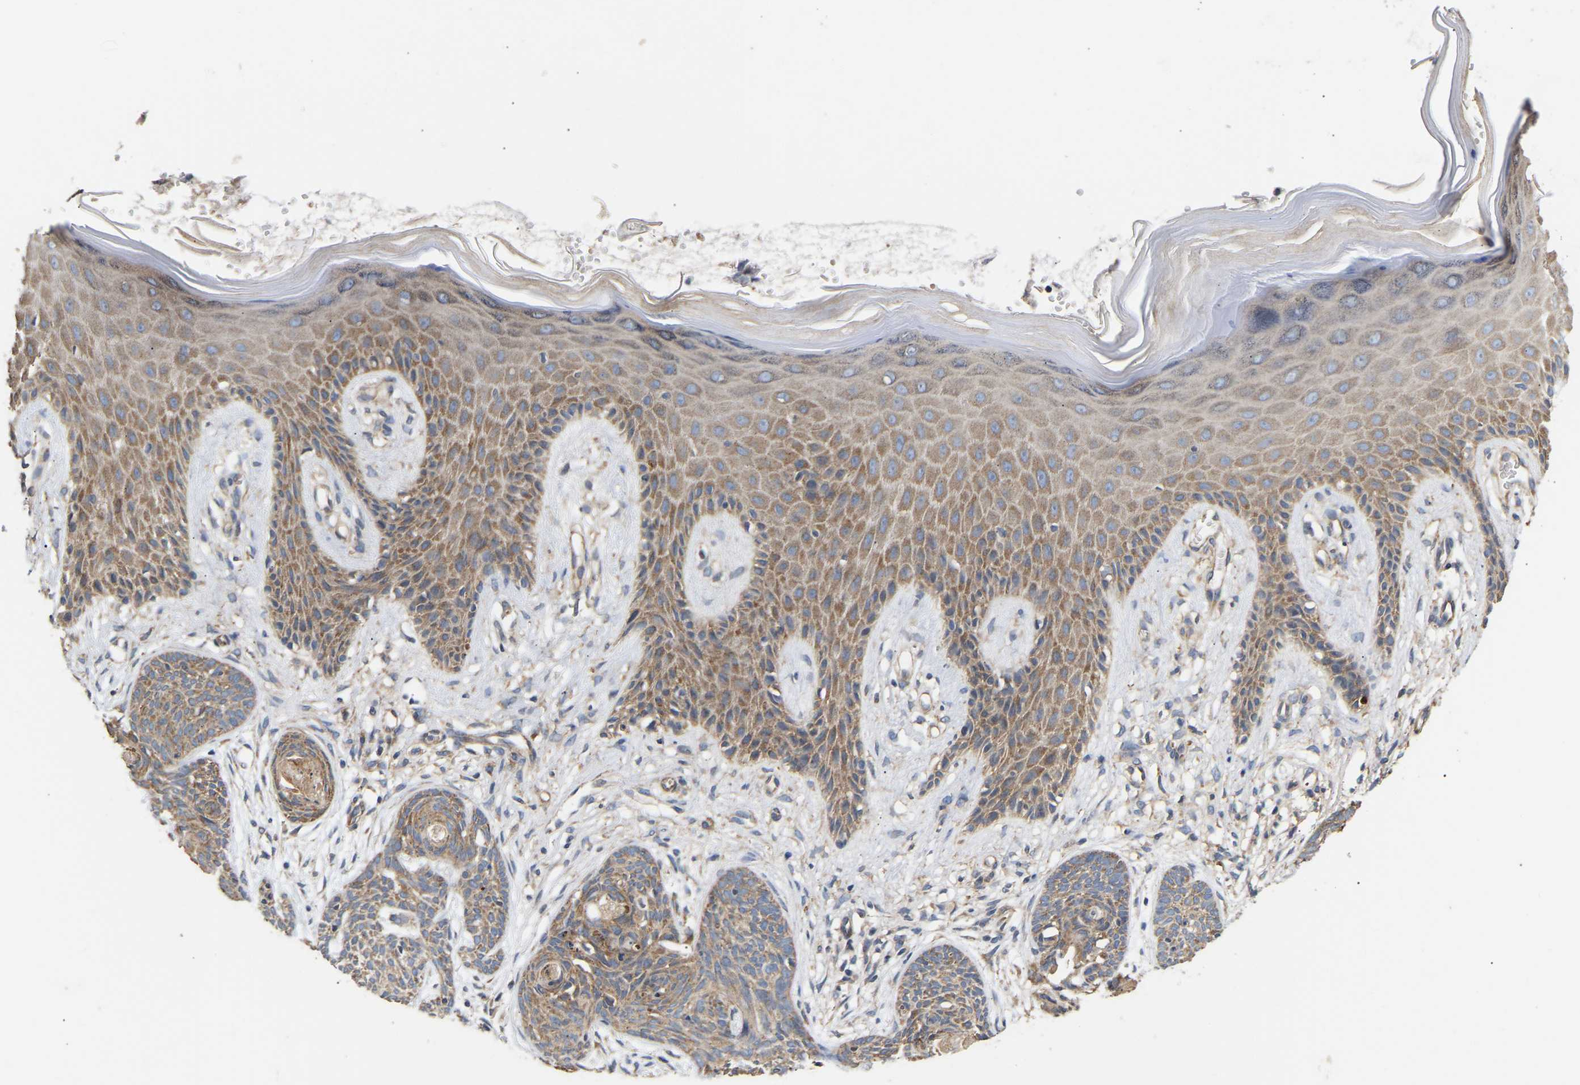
{"staining": {"intensity": "moderate", "quantity": ">75%", "location": "cytoplasmic/membranous"}, "tissue": "skin cancer", "cell_type": "Tumor cells", "image_type": "cancer", "snomed": [{"axis": "morphology", "description": "Basal cell carcinoma"}, {"axis": "topography", "description": "Skin"}], "caption": "Skin basal cell carcinoma stained for a protein demonstrates moderate cytoplasmic/membranous positivity in tumor cells.", "gene": "AIMP2", "patient": {"sex": "female", "age": 59}}